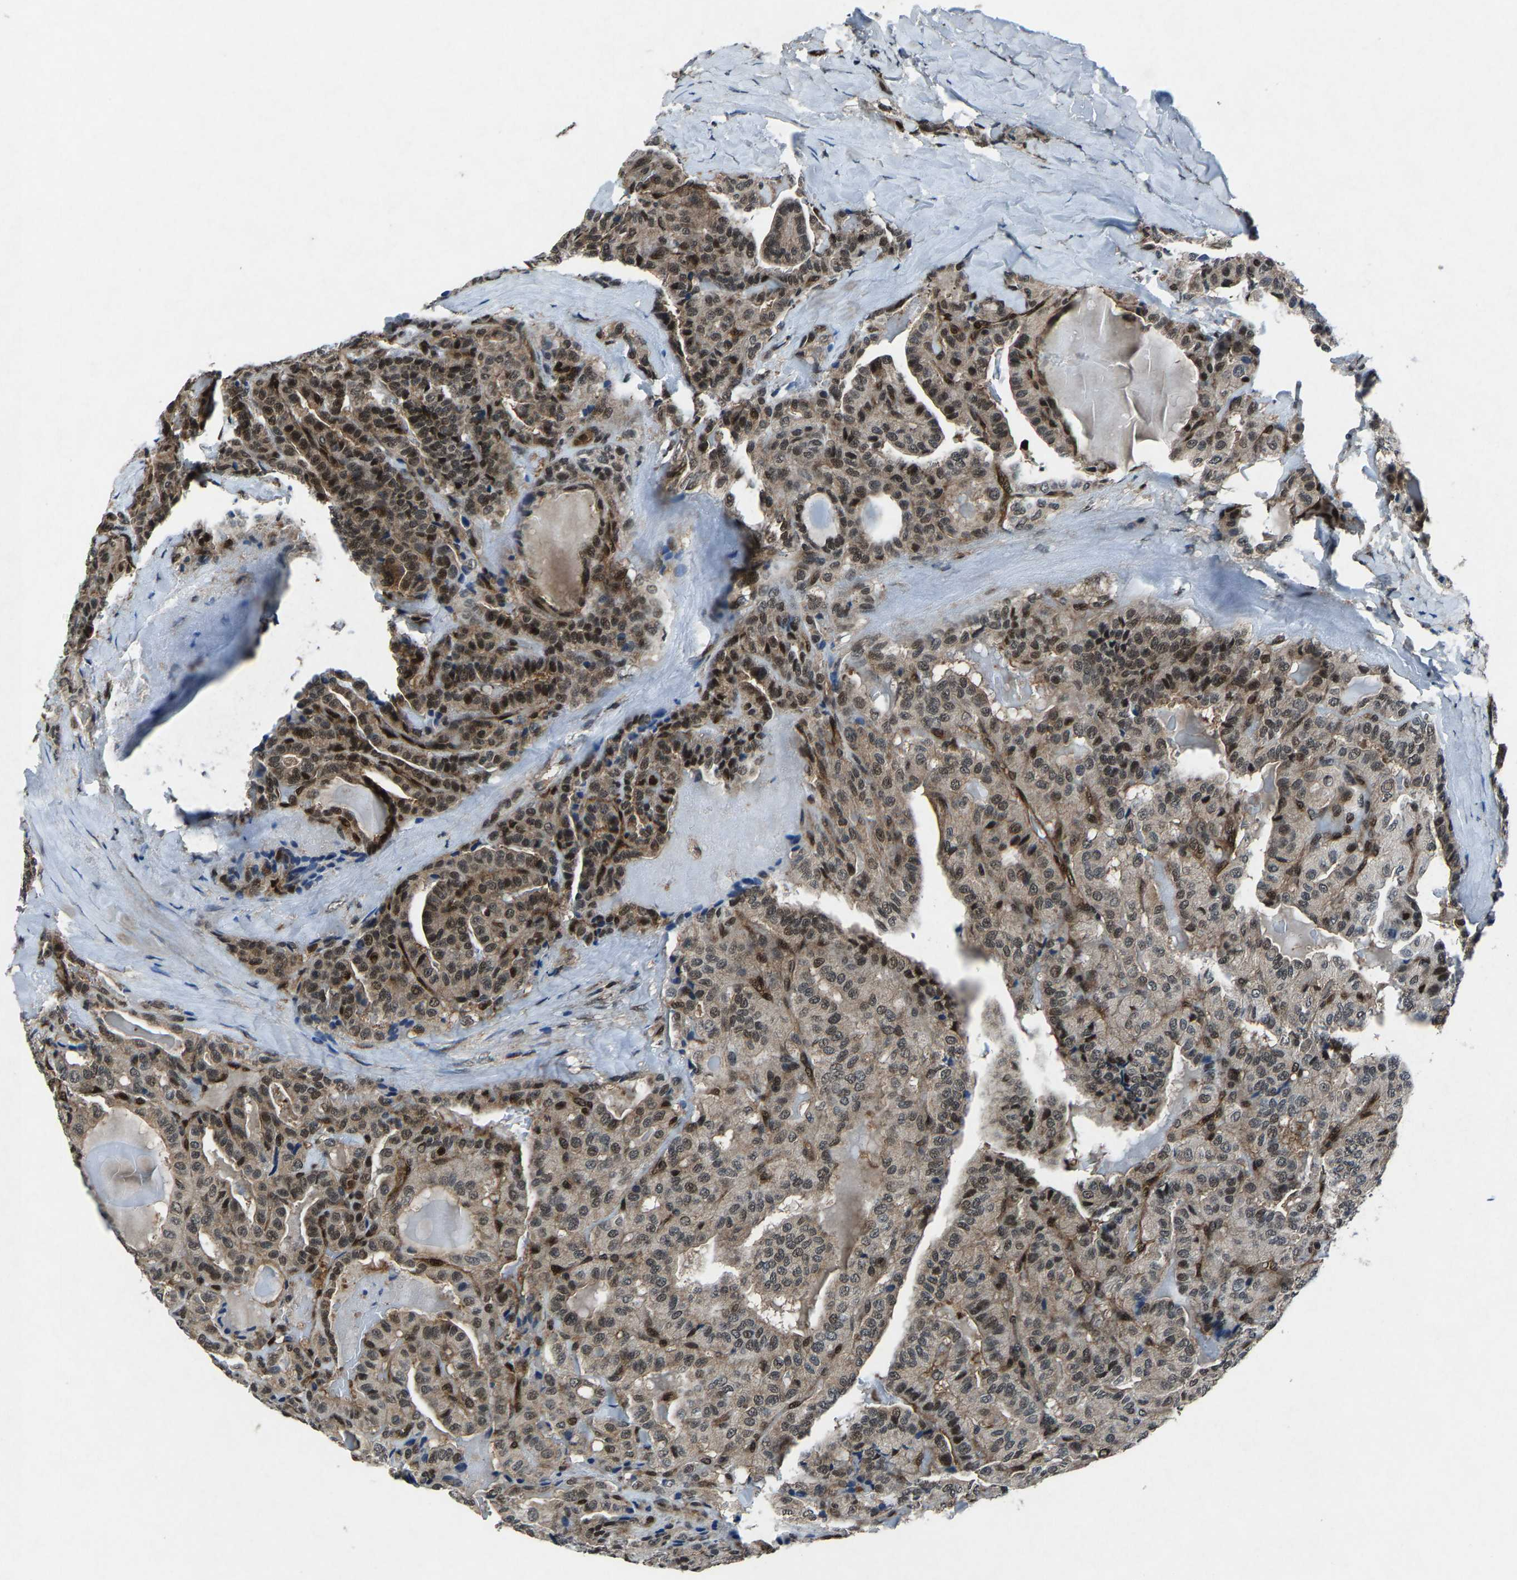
{"staining": {"intensity": "moderate", "quantity": "25%-75%", "location": "cytoplasmic/membranous,nuclear"}, "tissue": "thyroid cancer", "cell_type": "Tumor cells", "image_type": "cancer", "snomed": [{"axis": "morphology", "description": "Papillary adenocarcinoma, NOS"}, {"axis": "topography", "description": "Thyroid gland"}], "caption": "About 25%-75% of tumor cells in thyroid papillary adenocarcinoma display moderate cytoplasmic/membranous and nuclear protein staining as visualized by brown immunohistochemical staining.", "gene": "ATXN3", "patient": {"sex": "male", "age": 77}}